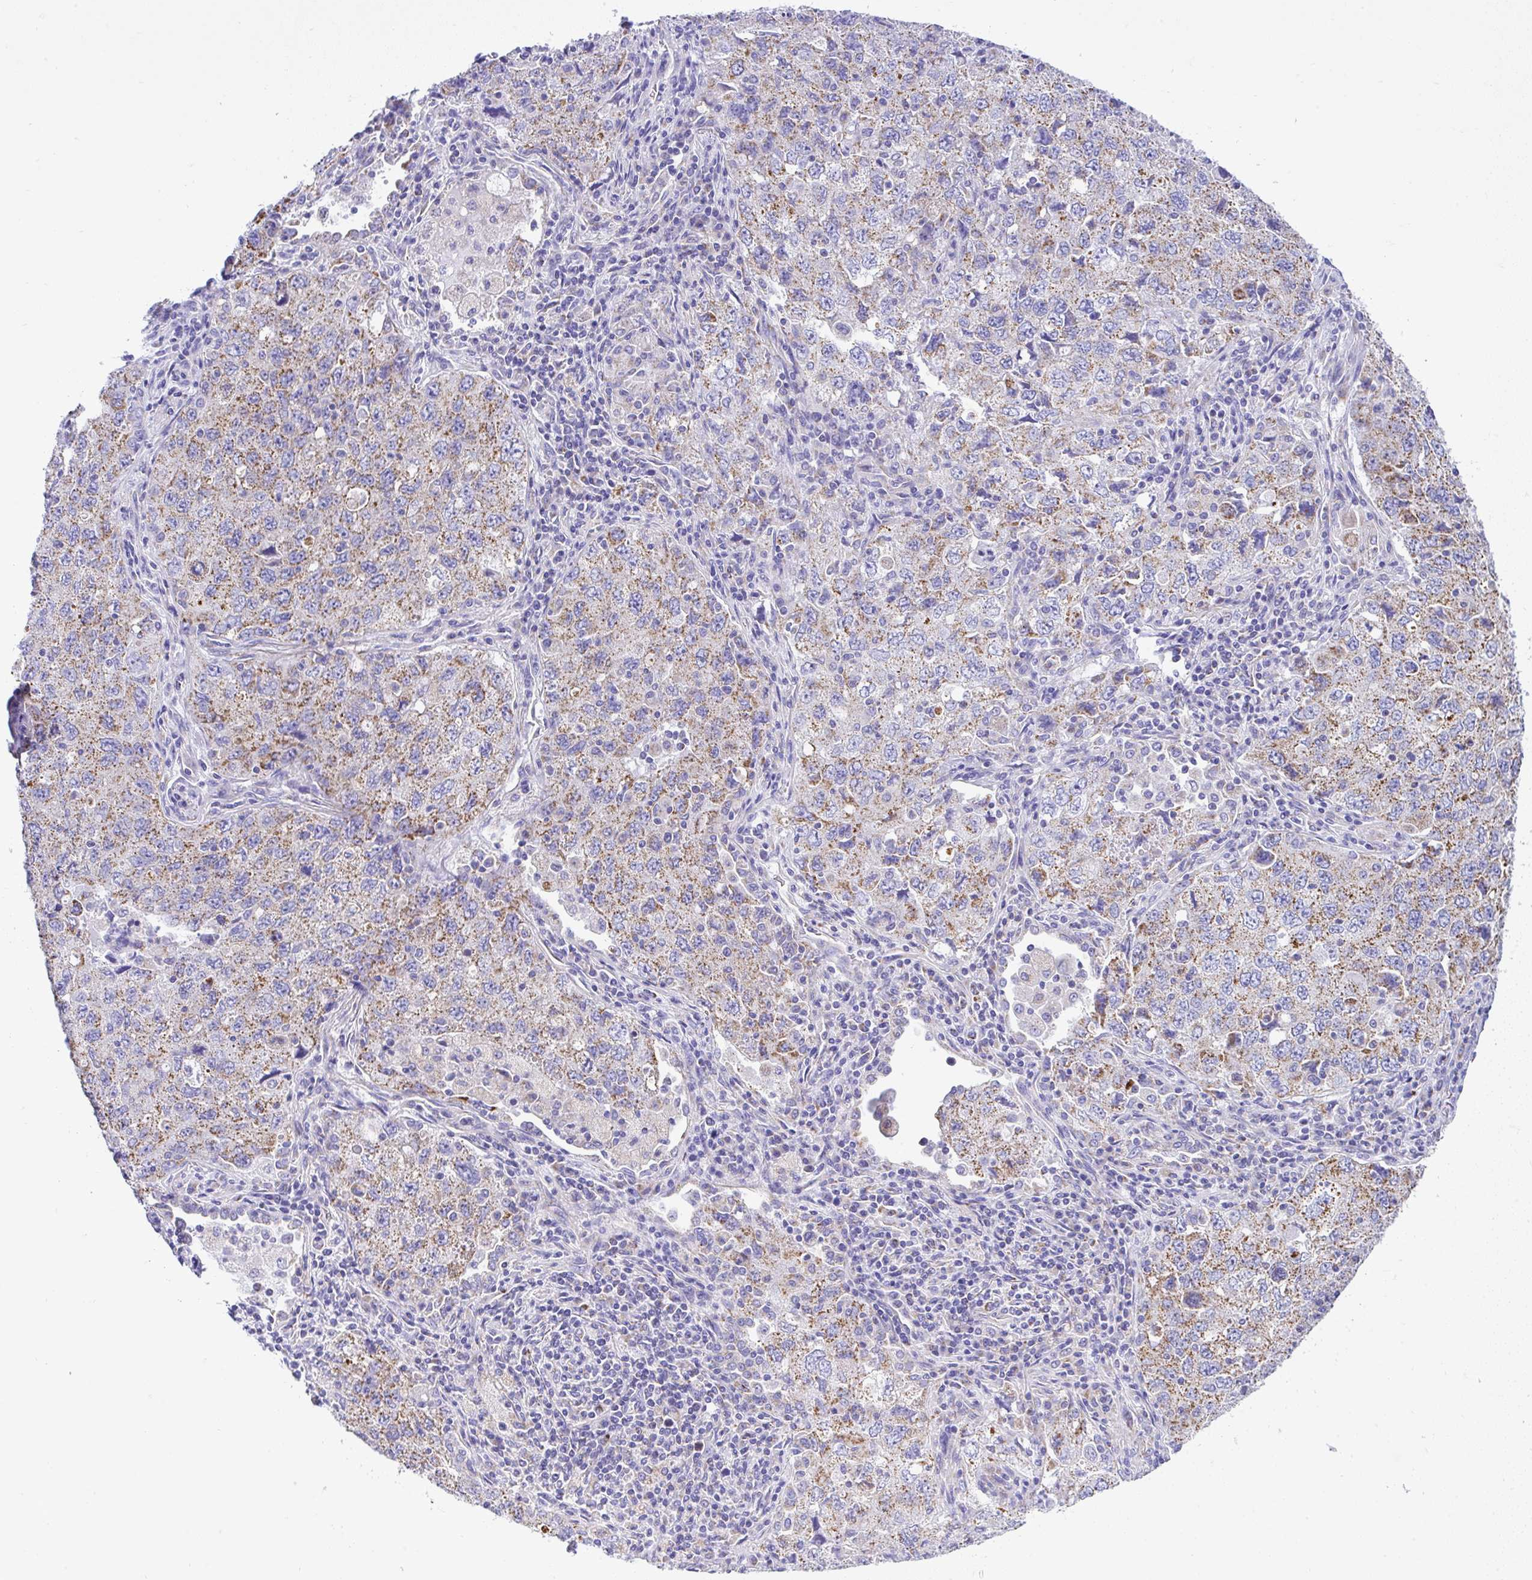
{"staining": {"intensity": "moderate", "quantity": "25%-75%", "location": "cytoplasmic/membranous"}, "tissue": "lung cancer", "cell_type": "Tumor cells", "image_type": "cancer", "snomed": [{"axis": "morphology", "description": "Adenocarcinoma, NOS"}, {"axis": "topography", "description": "Lung"}], "caption": "This is a histology image of immunohistochemistry (IHC) staining of adenocarcinoma (lung), which shows moderate expression in the cytoplasmic/membranous of tumor cells.", "gene": "SLC13A1", "patient": {"sex": "female", "age": 57}}